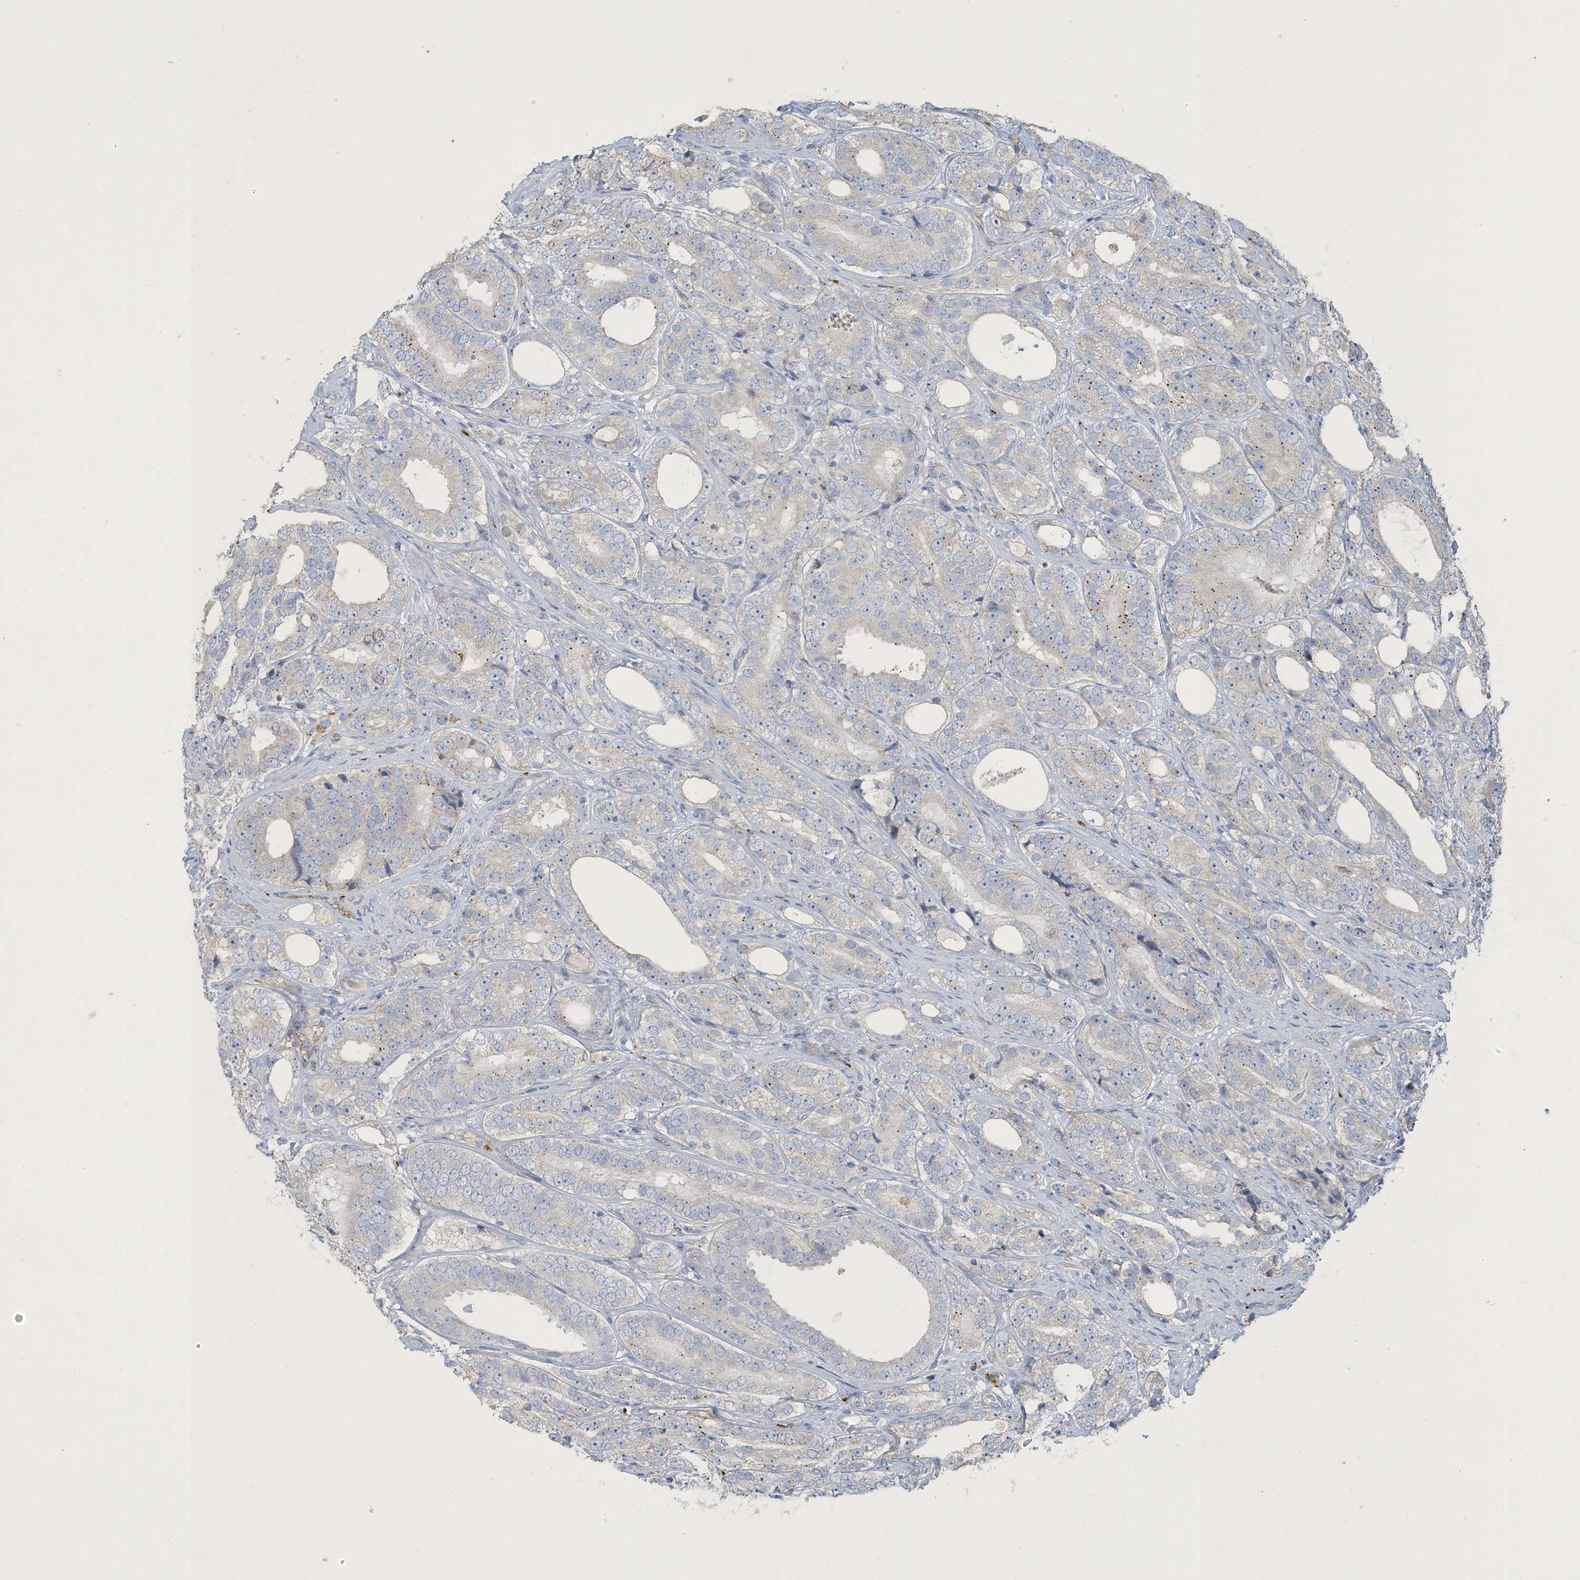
{"staining": {"intensity": "negative", "quantity": "none", "location": "none"}, "tissue": "prostate cancer", "cell_type": "Tumor cells", "image_type": "cancer", "snomed": [{"axis": "morphology", "description": "Adenocarcinoma, High grade"}, {"axis": "topography", "description": "Prostate"}], "caption": "DAB immunohistochemical staining of adenocarcinoma (high-grade) (prostate) displays no significant positivity in tumor cells.", "gene": "PEAR1", "patient": {"sex": "male", "age": 56}}